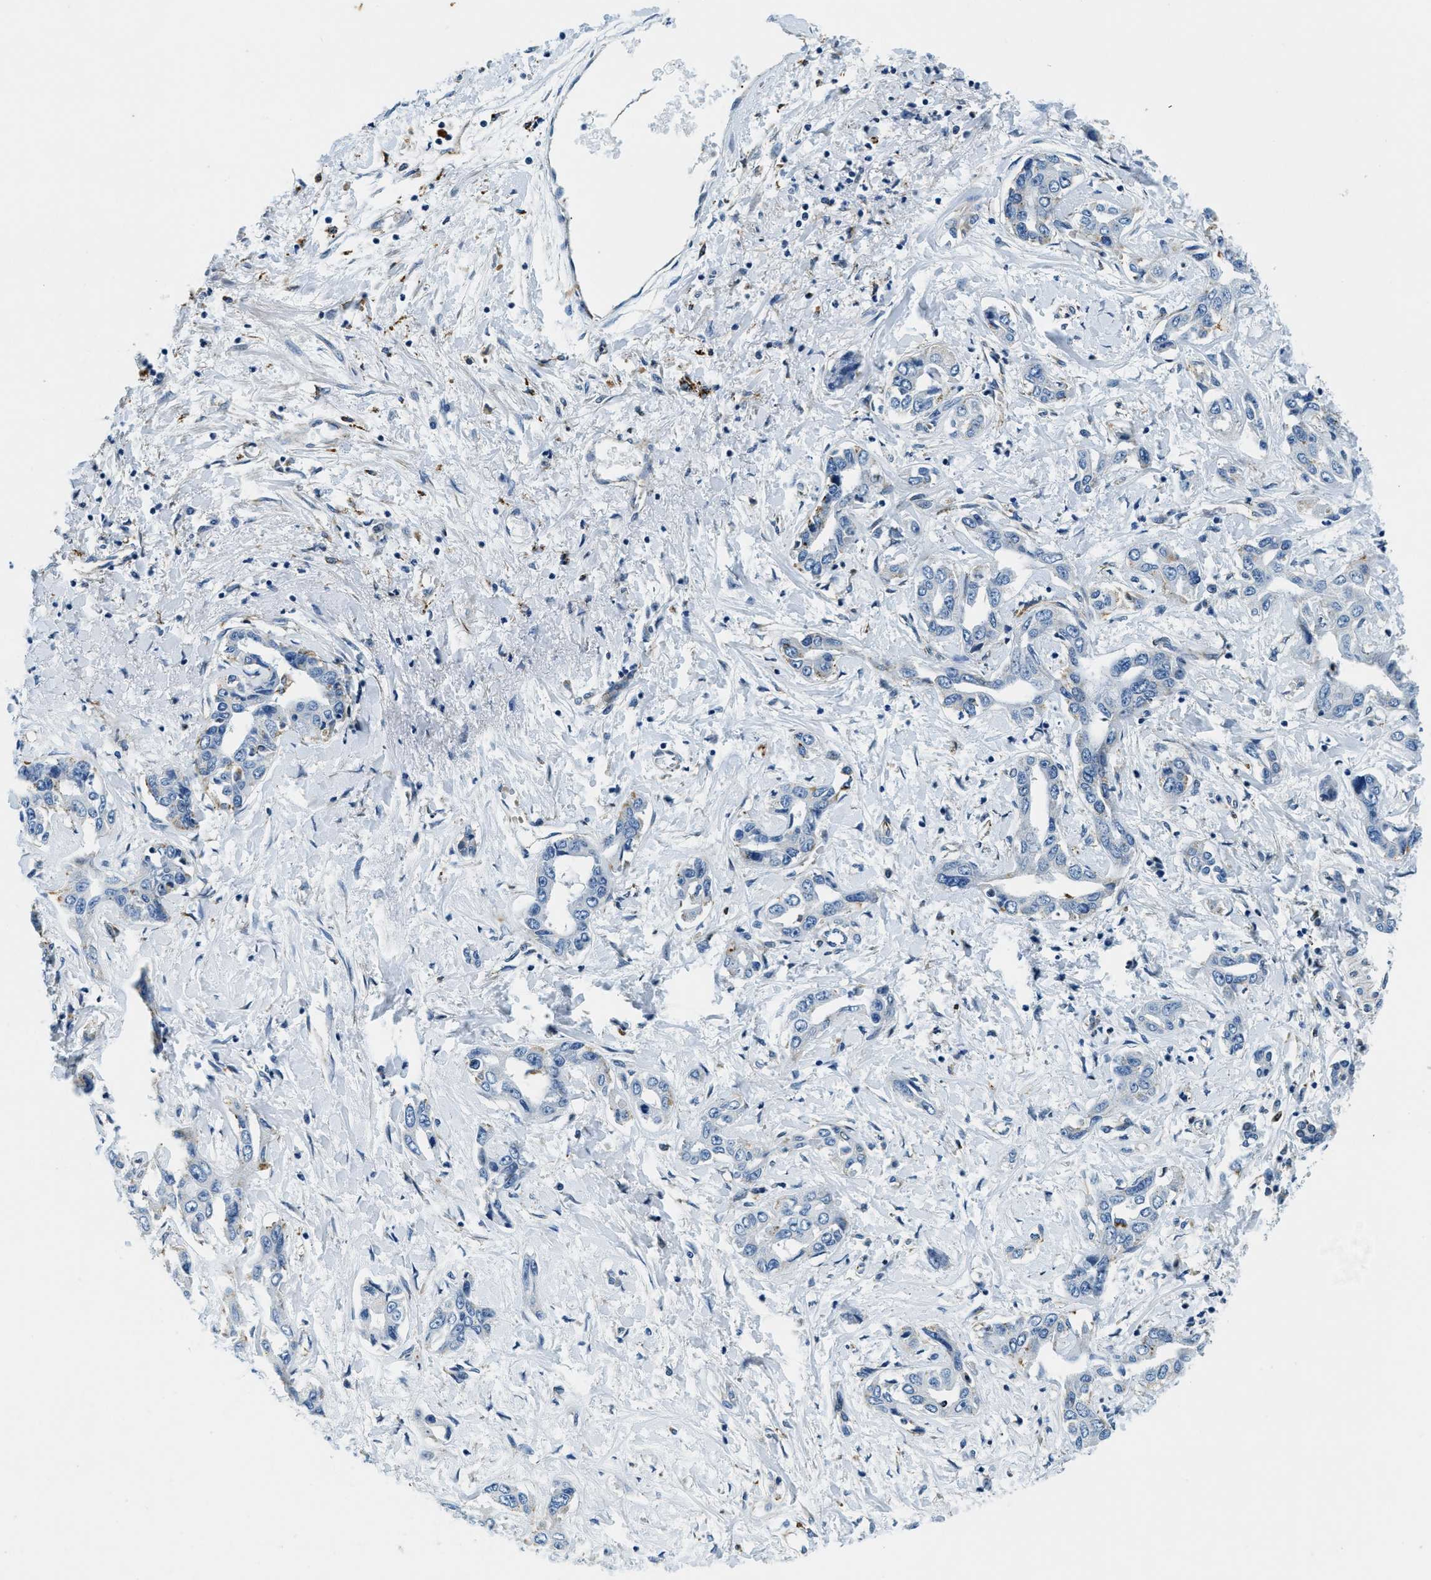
{"staining": {"intensity": "negative", "quantity": "none", "location": "none"}, "tissue": "liver cancer", "cell_type": "Tumor cells", "image_type": "cancer", "snomed": [{"axis": "morphology", "description": "Cholangiocarcinoma"}, {"axis": "topography", "description": "Liver"}], "caption": "Tumor cells show no significant positivity in liver cholangiocarcinoma.", "gene": "GNS", "patient": {"sex": "male", "age": 59}}